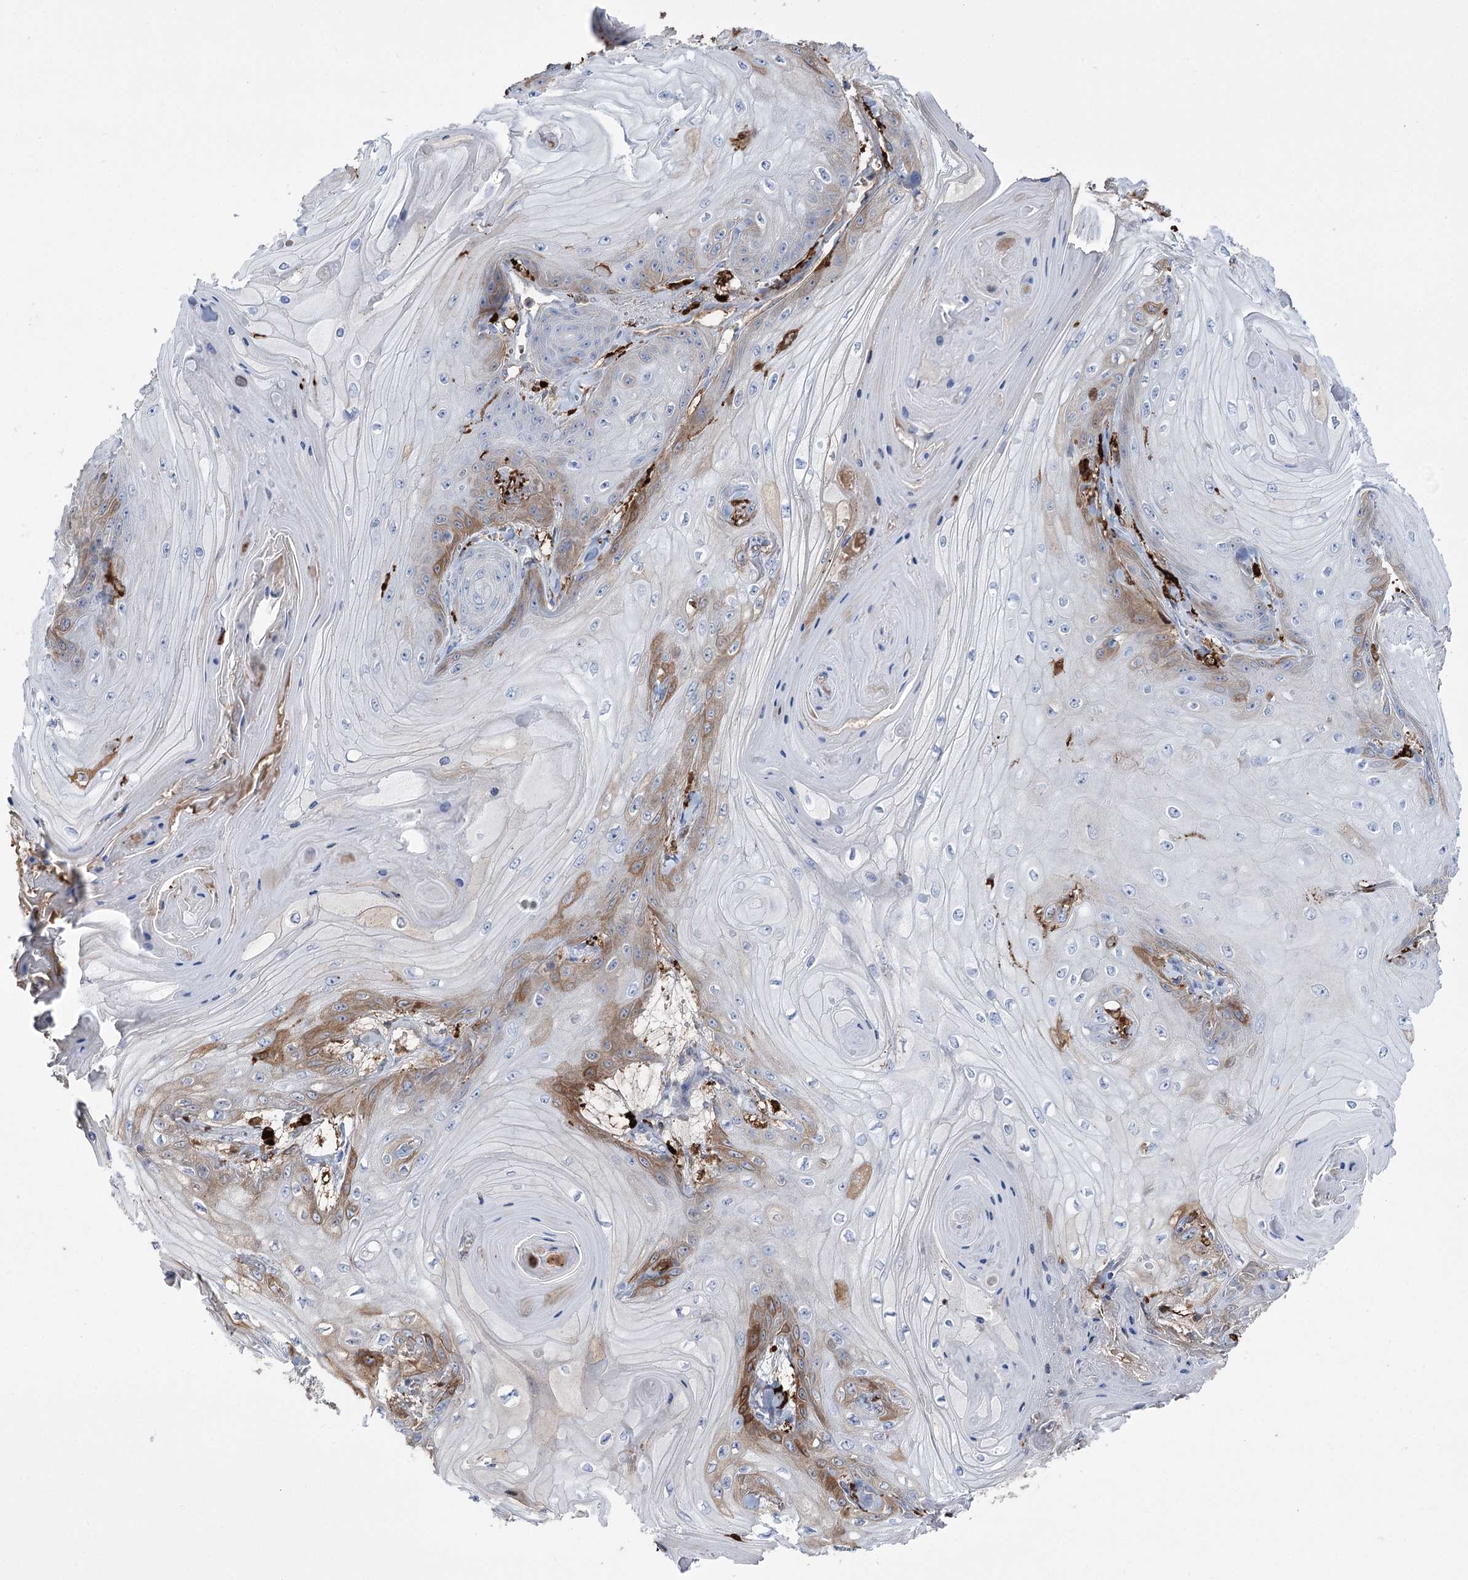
{"staining": {"intensity": "moderate", "quantity": "<25%", "location": "cytoplasmic/membranous"}, "tissue": "skin cancer", "cell_type": "Tumor cells", "image_type": "cancer", "snomed": [{"axis": "morphology", "description": "Squamous cell carcinoma, NOS"}, {"axis": "topography", "description": "Skin"}], "caption": "Skin cancer tissue reveals moderate cytoplasmic/membranous positivity in about <25% of tumor cells, visualized by immunohistochemistry.", "gene": "ZNF622", "patient": {"sex": "male", "age": 74}}